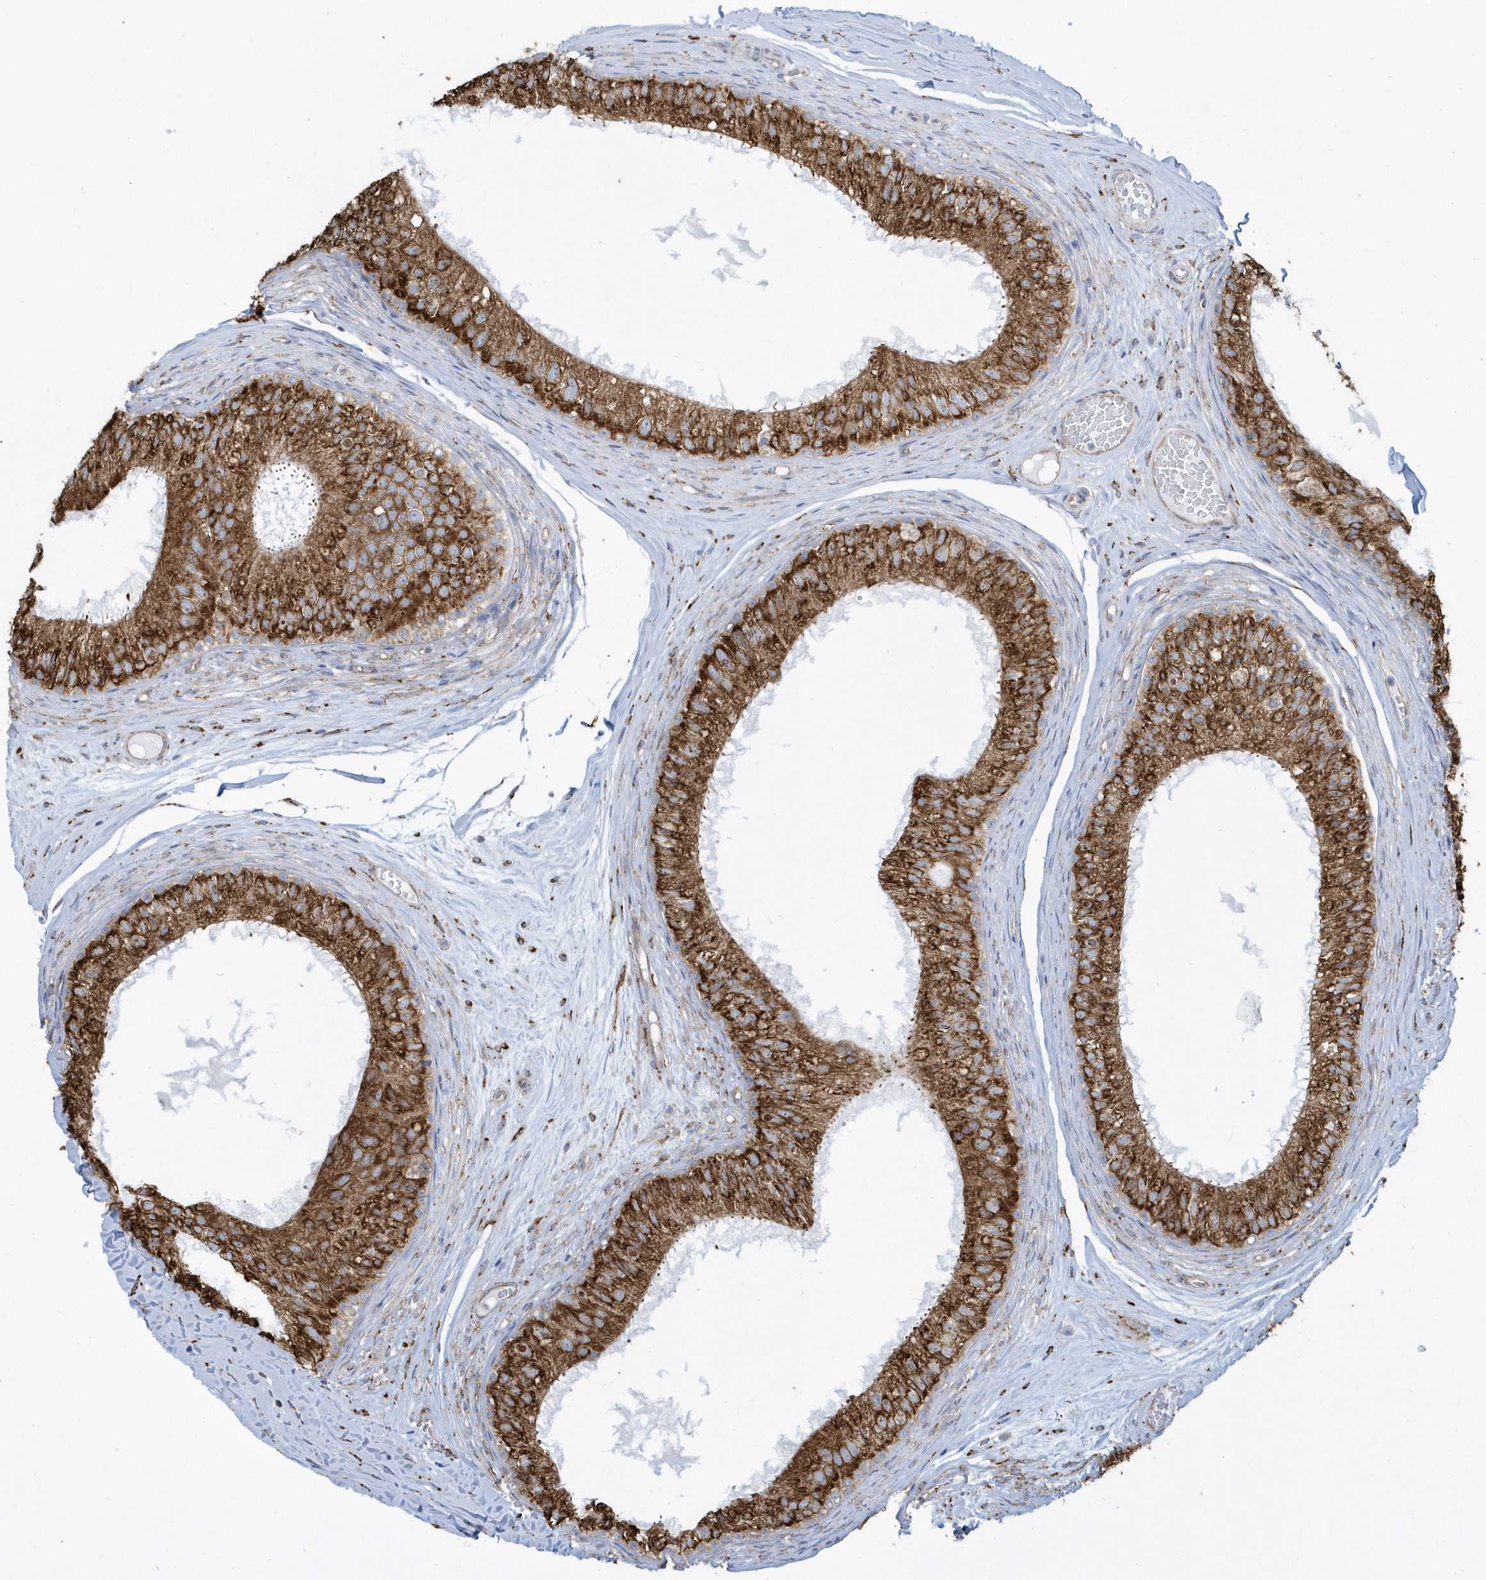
{"staining": {"intensity": "strong", "quantity": ">75%", "location": "cytoplasmic/membranous"}, "tissue": "epididymis", "cell_type": "Glandular cells", "image_type": "normal", "snomed": [{"axis": "morphology", "description": "Normal tissue, NOS"}, {"axis": "morphology", "description": "Seminoma in situ"}, {"axis": "topography", "description": "Testis"}, {"axis": "topography", "description": "Epididymis"}], "caption": "An image of epididymis stained for a protein displays strong cytoplasmic/membranous brown staining in glandular cells. The staining was performed using DAB to visualize the protein expression in brown, while the nuclei were stained in blue with hematoxylin (Magnification: 20x).", "gene": "DCAF1", "patient": {"sex": "male", "age": 28}}